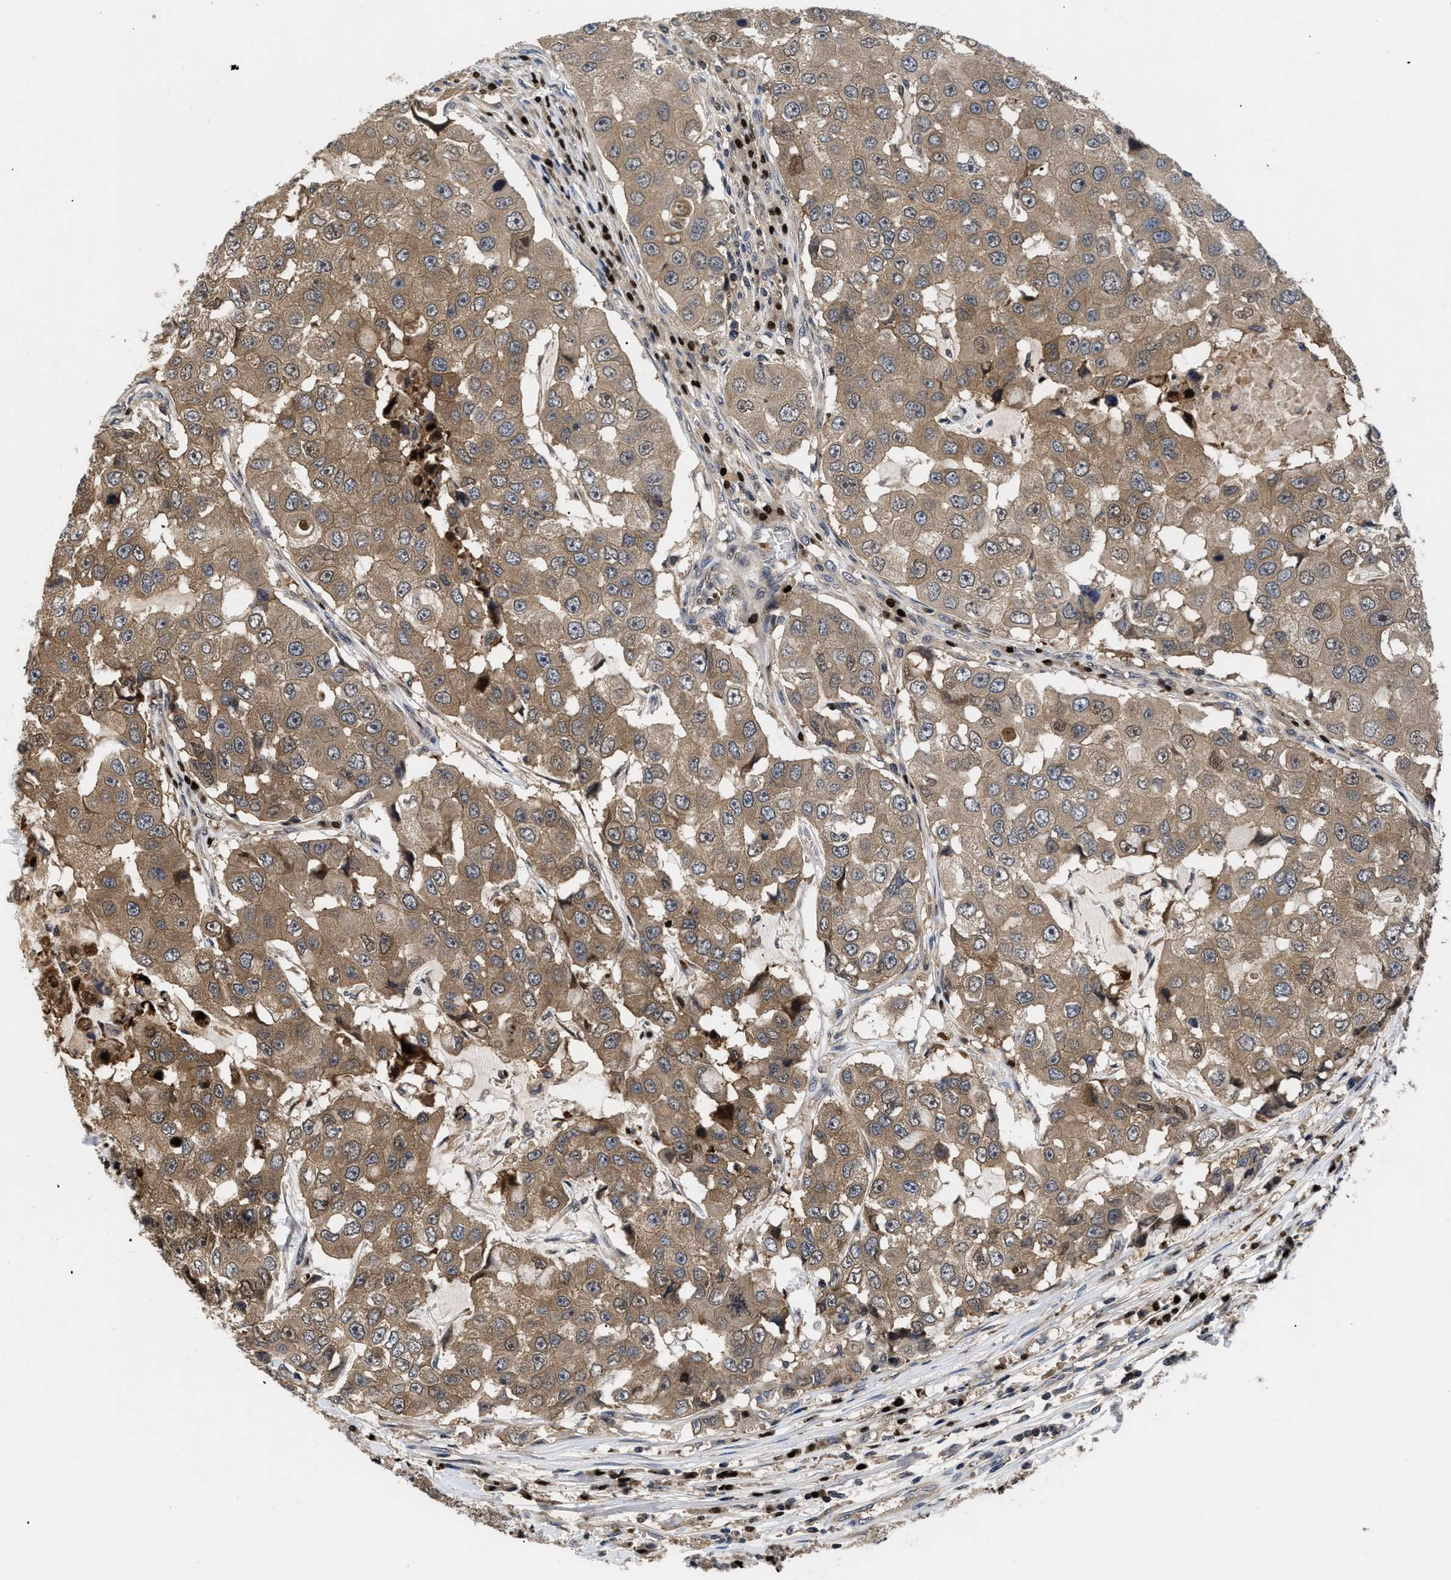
{"staining": {"intensity": "moderate", "quantity": ">75%", "location": "cytoplasmic/membranous"}, "tissue": "breast cancer", "cell_type": "Tumor cells", "image_type": "cancer", "snomed": [{"axis": "morphology", "description": "Duct carcinoma"}, {"axis": "topography", "description": "Breast"}], "caption": "Breast cancer (infiltrating ductal carcinoma) was stained to show a protein in brown. There is medium levels of moderate cytoplasmic/membranous positivity in approximately >75% of tumor cells.", "gene": "FAM200A", "patient": {"sex": "female", "age": 27}}